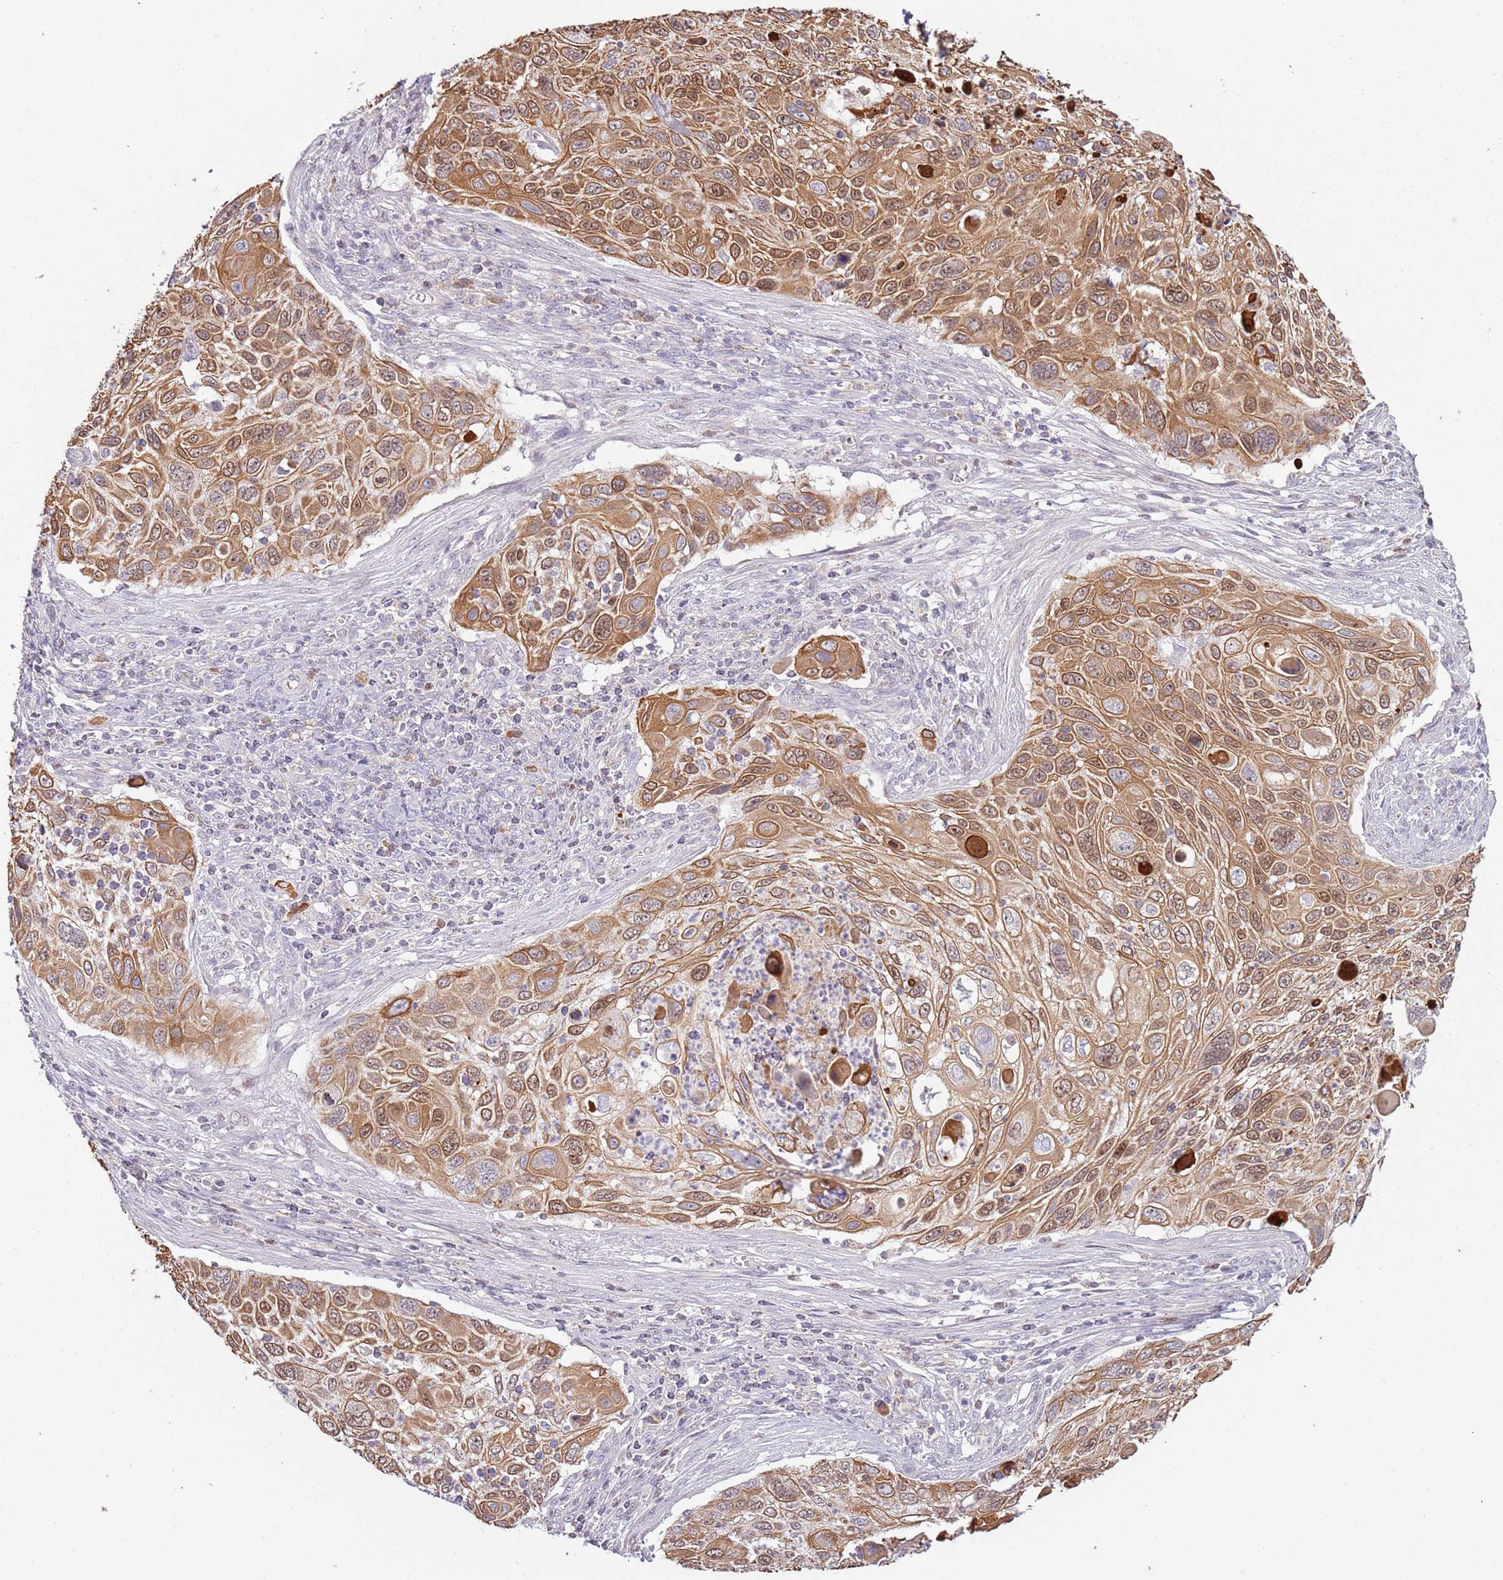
{"staining": {"intensity": "moderate", "quantity": ">75%", "location": "cytoplasmic/membranous"}, "tissue": "cervical cancer", "cell_type": "Tumor cells", "image_type": "cancer", "snomed": [{"axis": "morphology", "description": "Squamous cell carcinoma, NOS"}, {"axis": "topography", "description": "Cervix"}], "caption": "Cervical squamous cell carcinoma stained with immunohistochemistry (IHC) demonstrates moderate cytoplasmic/membranous positivity in about >75% of tumor cells.", "gene": "SYS1", "patient": {"sex": "female", "age": 70}}